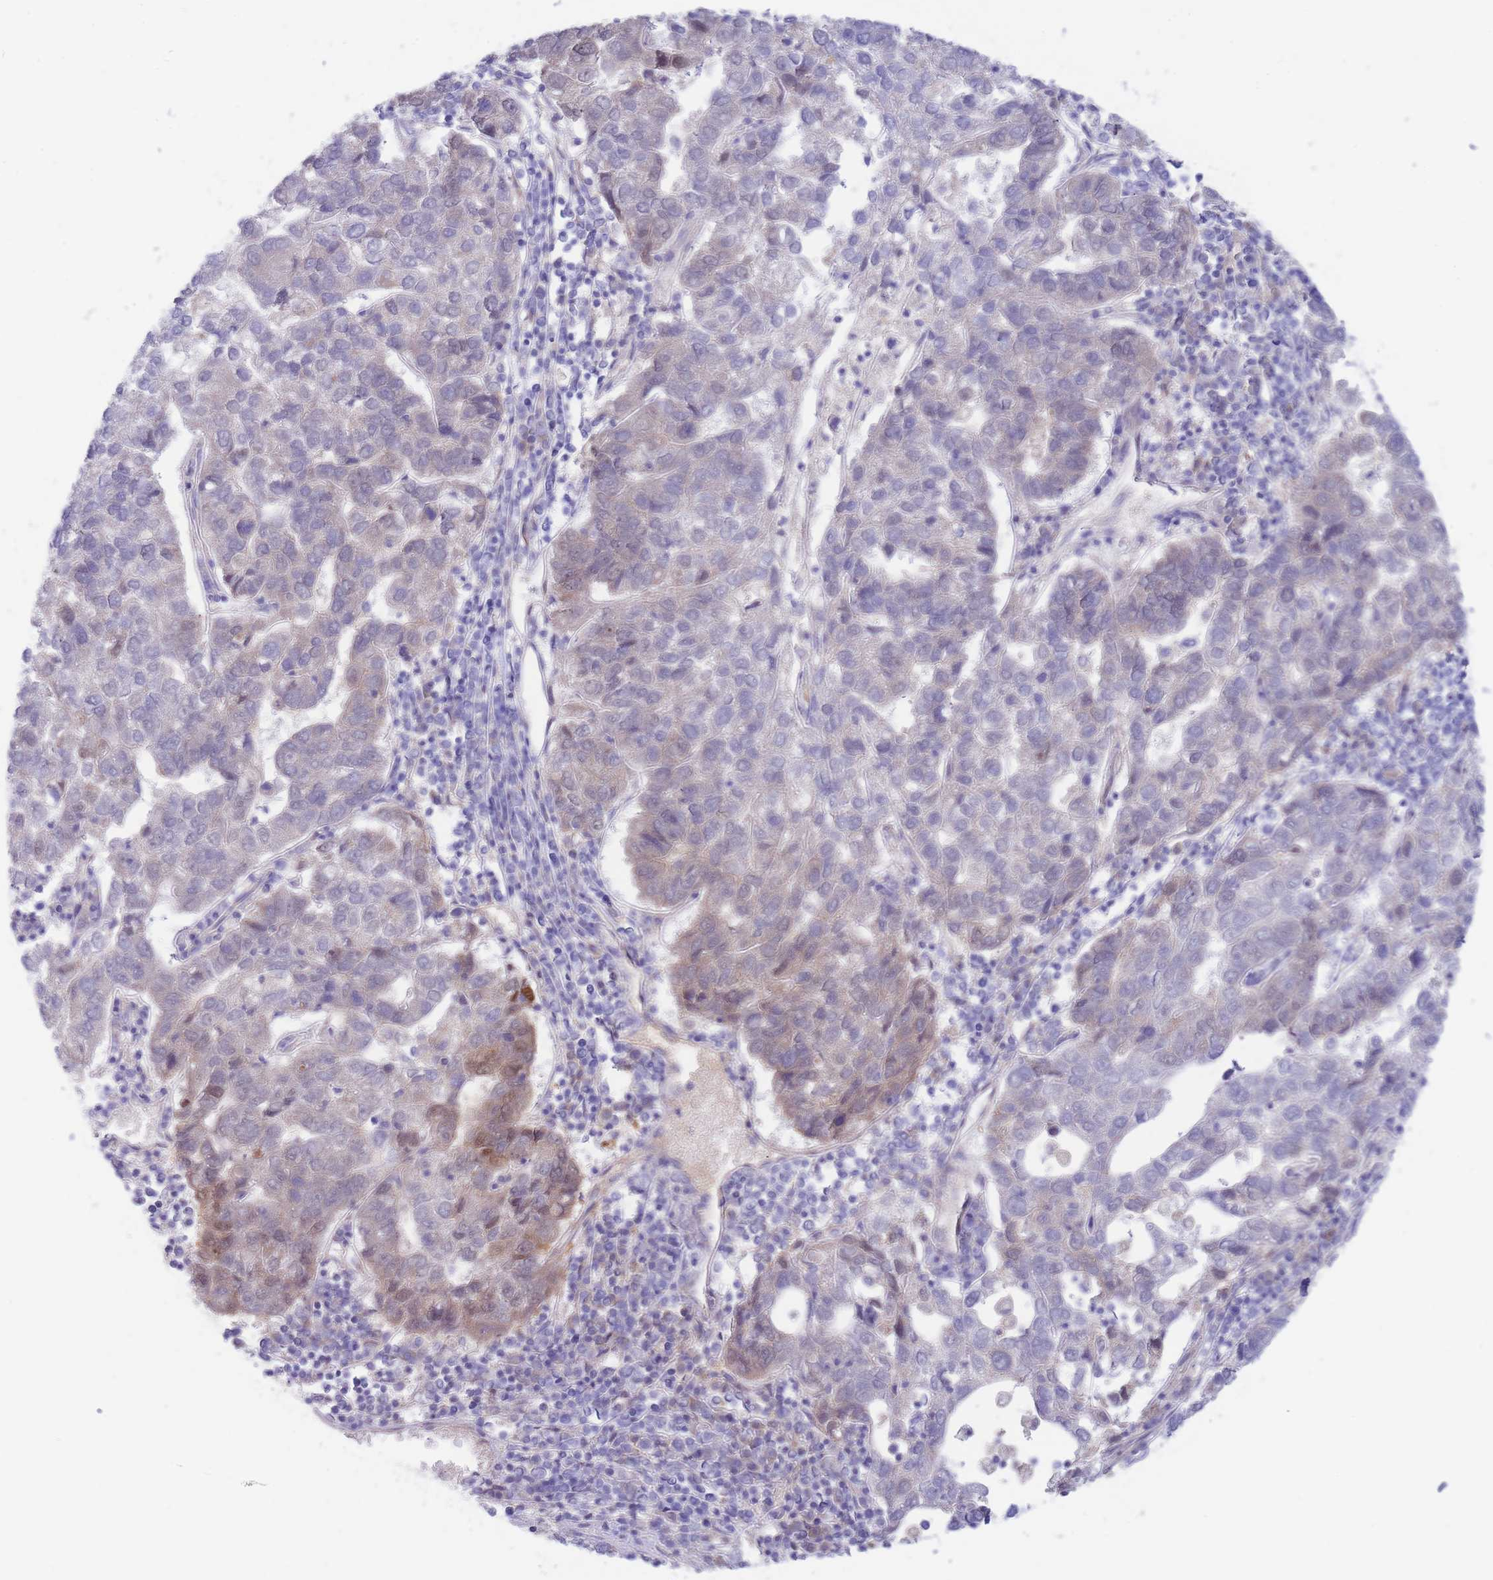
{"staining": {"intensity": "weak", "quantity": "<25%", "location": "cytoplasmic/membranous,nuclear"}, "tissue": "pancreatic cancer", "cell_type": "Tumor cells", "image_type": "cancer", "snomed": [{"axis": "morphology", "description": "Adenocarcinoma, NOS"}, {"axis": "topography", "description": "Pancreas"}], "caption": "IHC micrograph of pancreatic cancer (adenocarcinoma) stained for a protein (brown), which reveals no staining in tumor cells. (Immunohistochemistry, brightfield microscopy, high magnification).", "gene": "APOL4", "patient": {"sex": "female", "age": 61}}